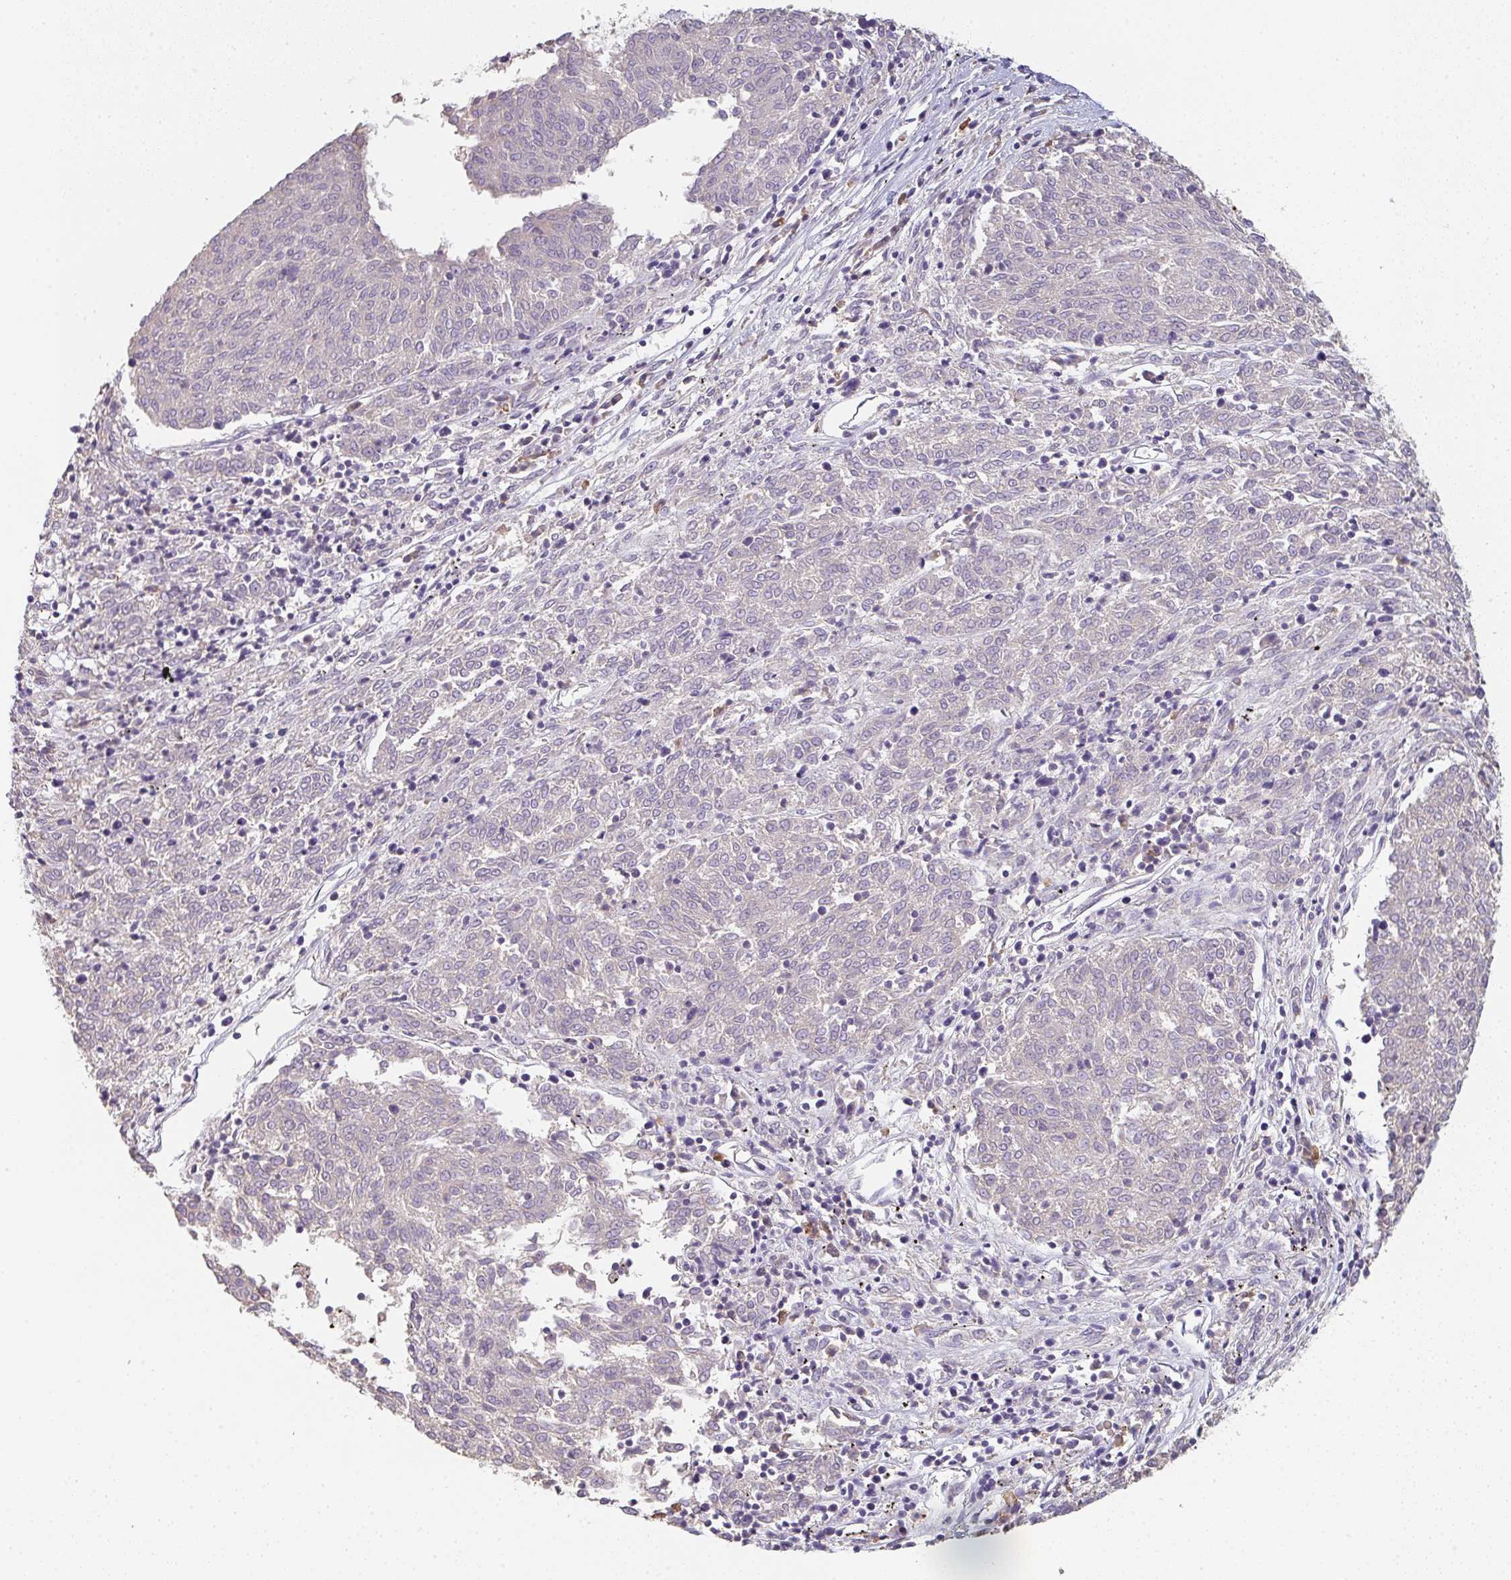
{"staining": {"intensity": "negative", "quantity": "none", "location": "none"}, "tissue": "melanoma", "cell_type": "Tumor cells", "image_type": "cancer", "snomed": [{"axis": "morphology", "description": "Malignant melanoma, NOS"}, {"axis": "topography", "description": "Skin"}], "caption": "Immunohistochemical staining of melanoma reveals no significant expression in tumor cells.", "gene": "ZNF215", "patient": {"sex": "female", "age": 72}}